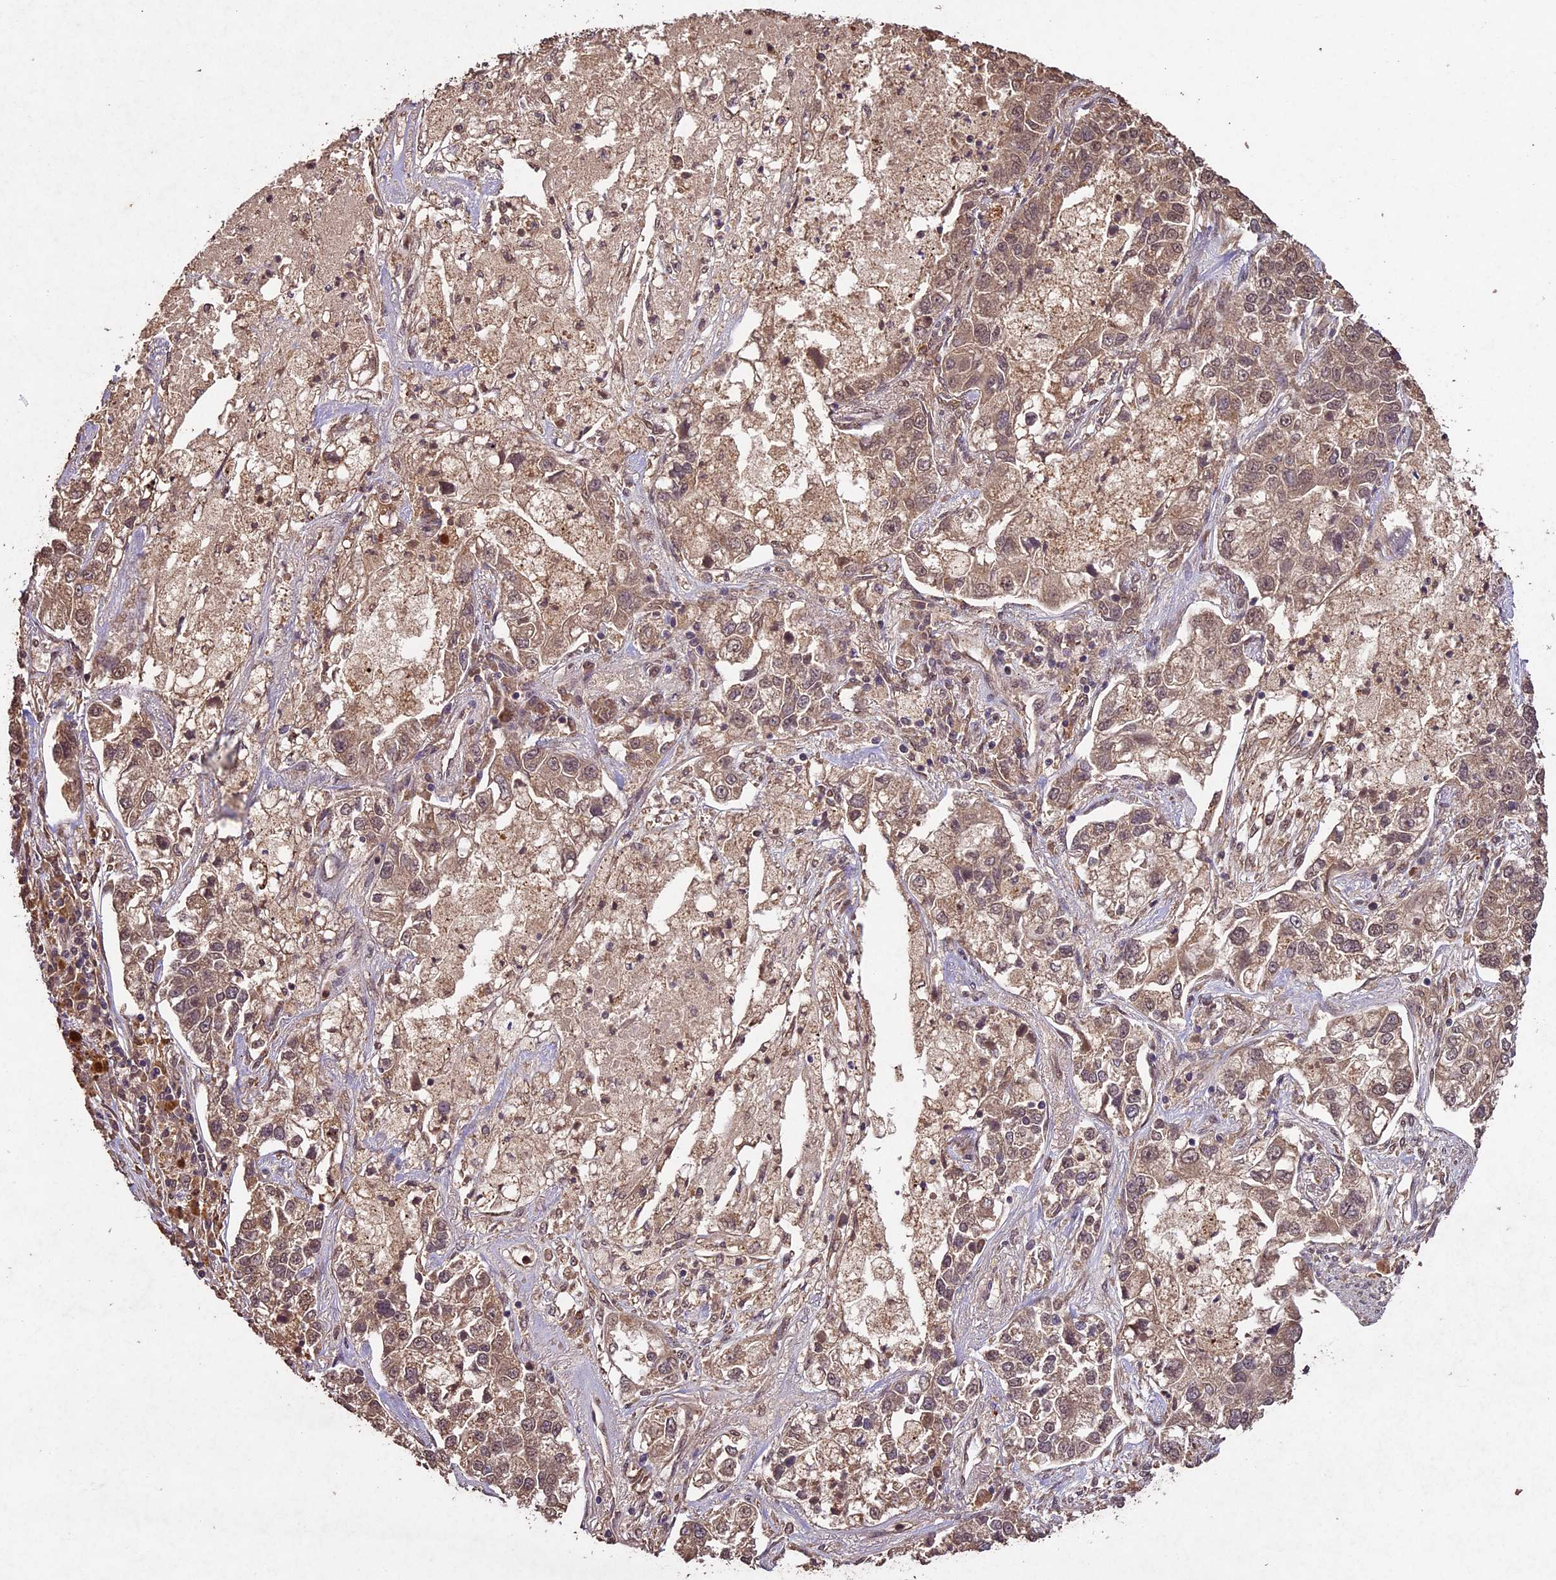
{"staining": {"intensity": "moderate", "quantity": ">75%", "location": "cytoplasmic/membranous,nuclear"}, "tissue": "lung cancer", "cell_type": "Tumor cells", "image_type": "cancer", "snomed": [{"axis": "morphology", "description": "Adenocarcinoma, NOS"}, {"axis": "topography", "description": "Lung"}], "caption": "Lung cancer (adenocarcinoma) stained for a protein (brown) displays moderate cytoplasmic/membranous and nuclear positive staining in about >75% of tumor cells.", "gene": "CDKN2AIP", "patient": {"sex": "male", "age": 49}}